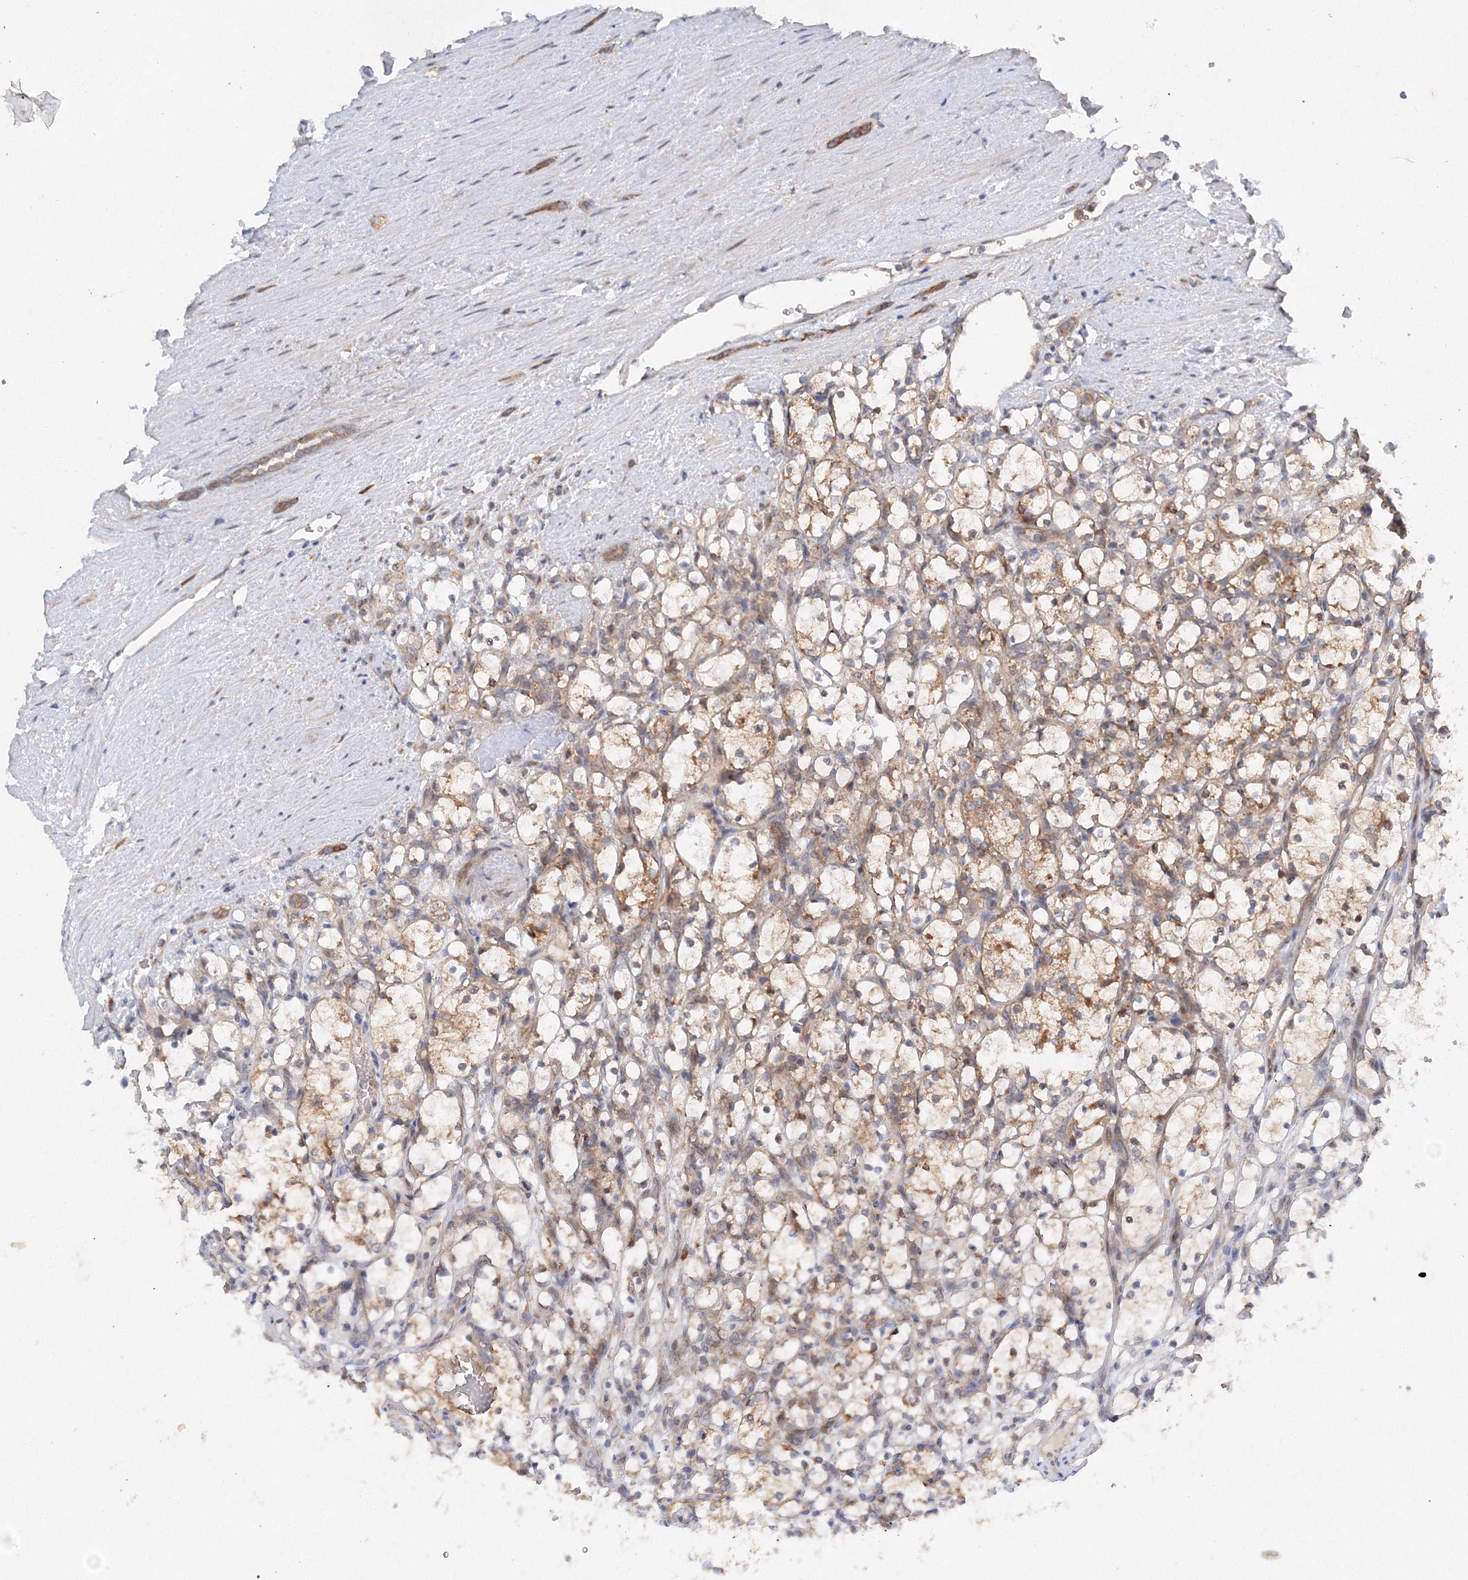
{"staining": {"intensity": "moderate", "quantity": ">75%", "location": "cytoplasmic/membranous"}, "tissue": "renal cancer", "cell_type": "Tumor cells", "image_type": "cancer", "snomed": [{"axis": "morphology", "description": "Adenocarcinoma, NOS"}, {"axis": "topography", "description": "Kidney"}], "caption": "Protein expression analysis of renal cancer (adenocarcinoma) exhibits moderate cytoplasmic/membranous staining in about >75% of tumor cells.", "gene": "SLC36A1", "patient": {"sex": "female", "age": 69}}